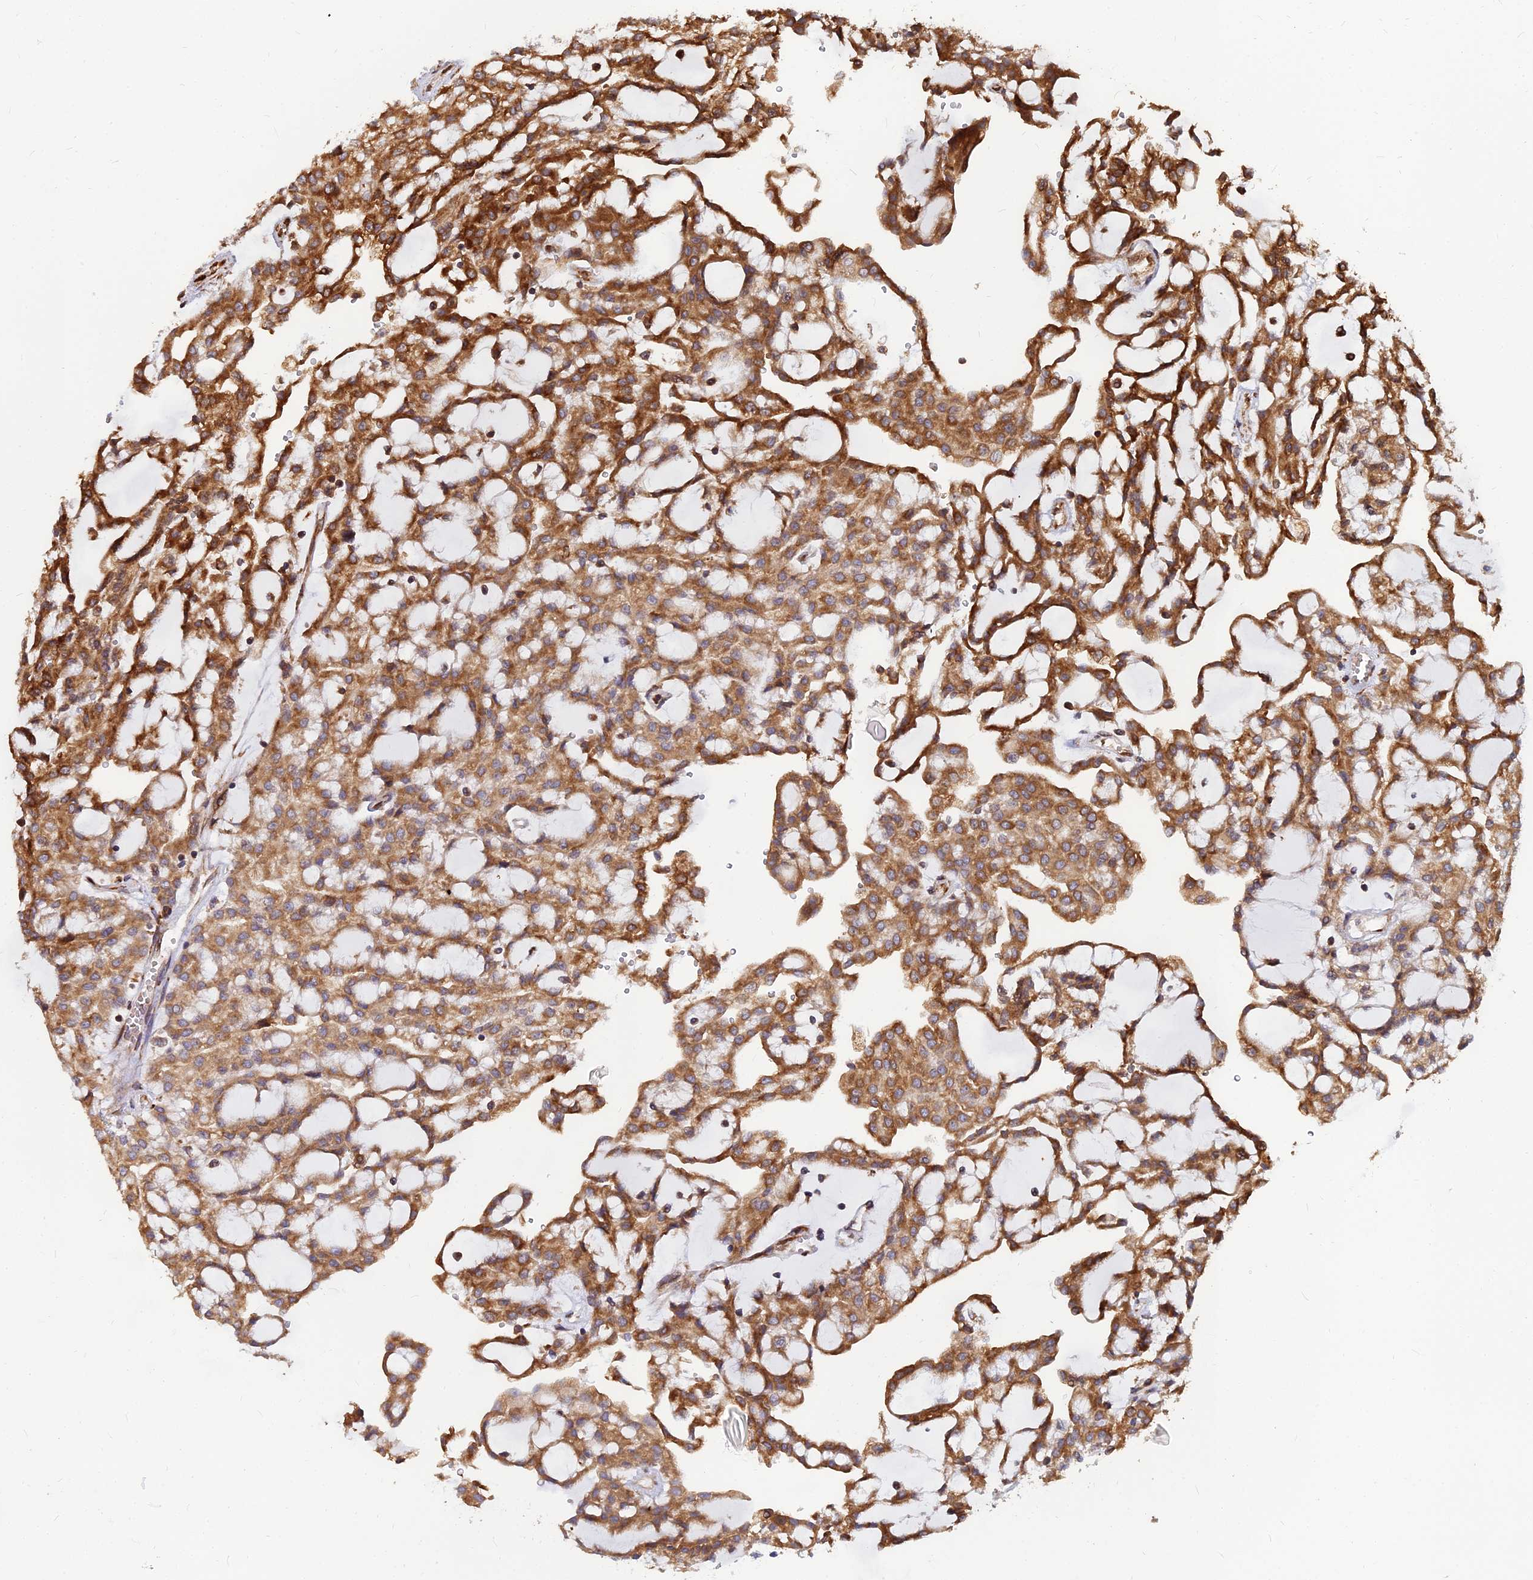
{"staining": {"intensity": "strong", "quantity": ">75%", "location": "cytoplasmic/membranous"}, "tissue": "renal cancer", "cell_type": "Tumor cells", "image_type": "cancer", "snomed": [{"axis": "morphology", "description": "Adenocarcinoma, NOS"}, {"axis": "topography", "description": "Kidney"}], "caption": "The photomicrograph shows immunohistochemical staining of adenocarcinoma (renal). There is strong cytoplasmic/membranous positivity is appreciated in about >75% of tumor cells.", "gene": "CCT6B", "patient": {"sex": "male", "age": 63}}